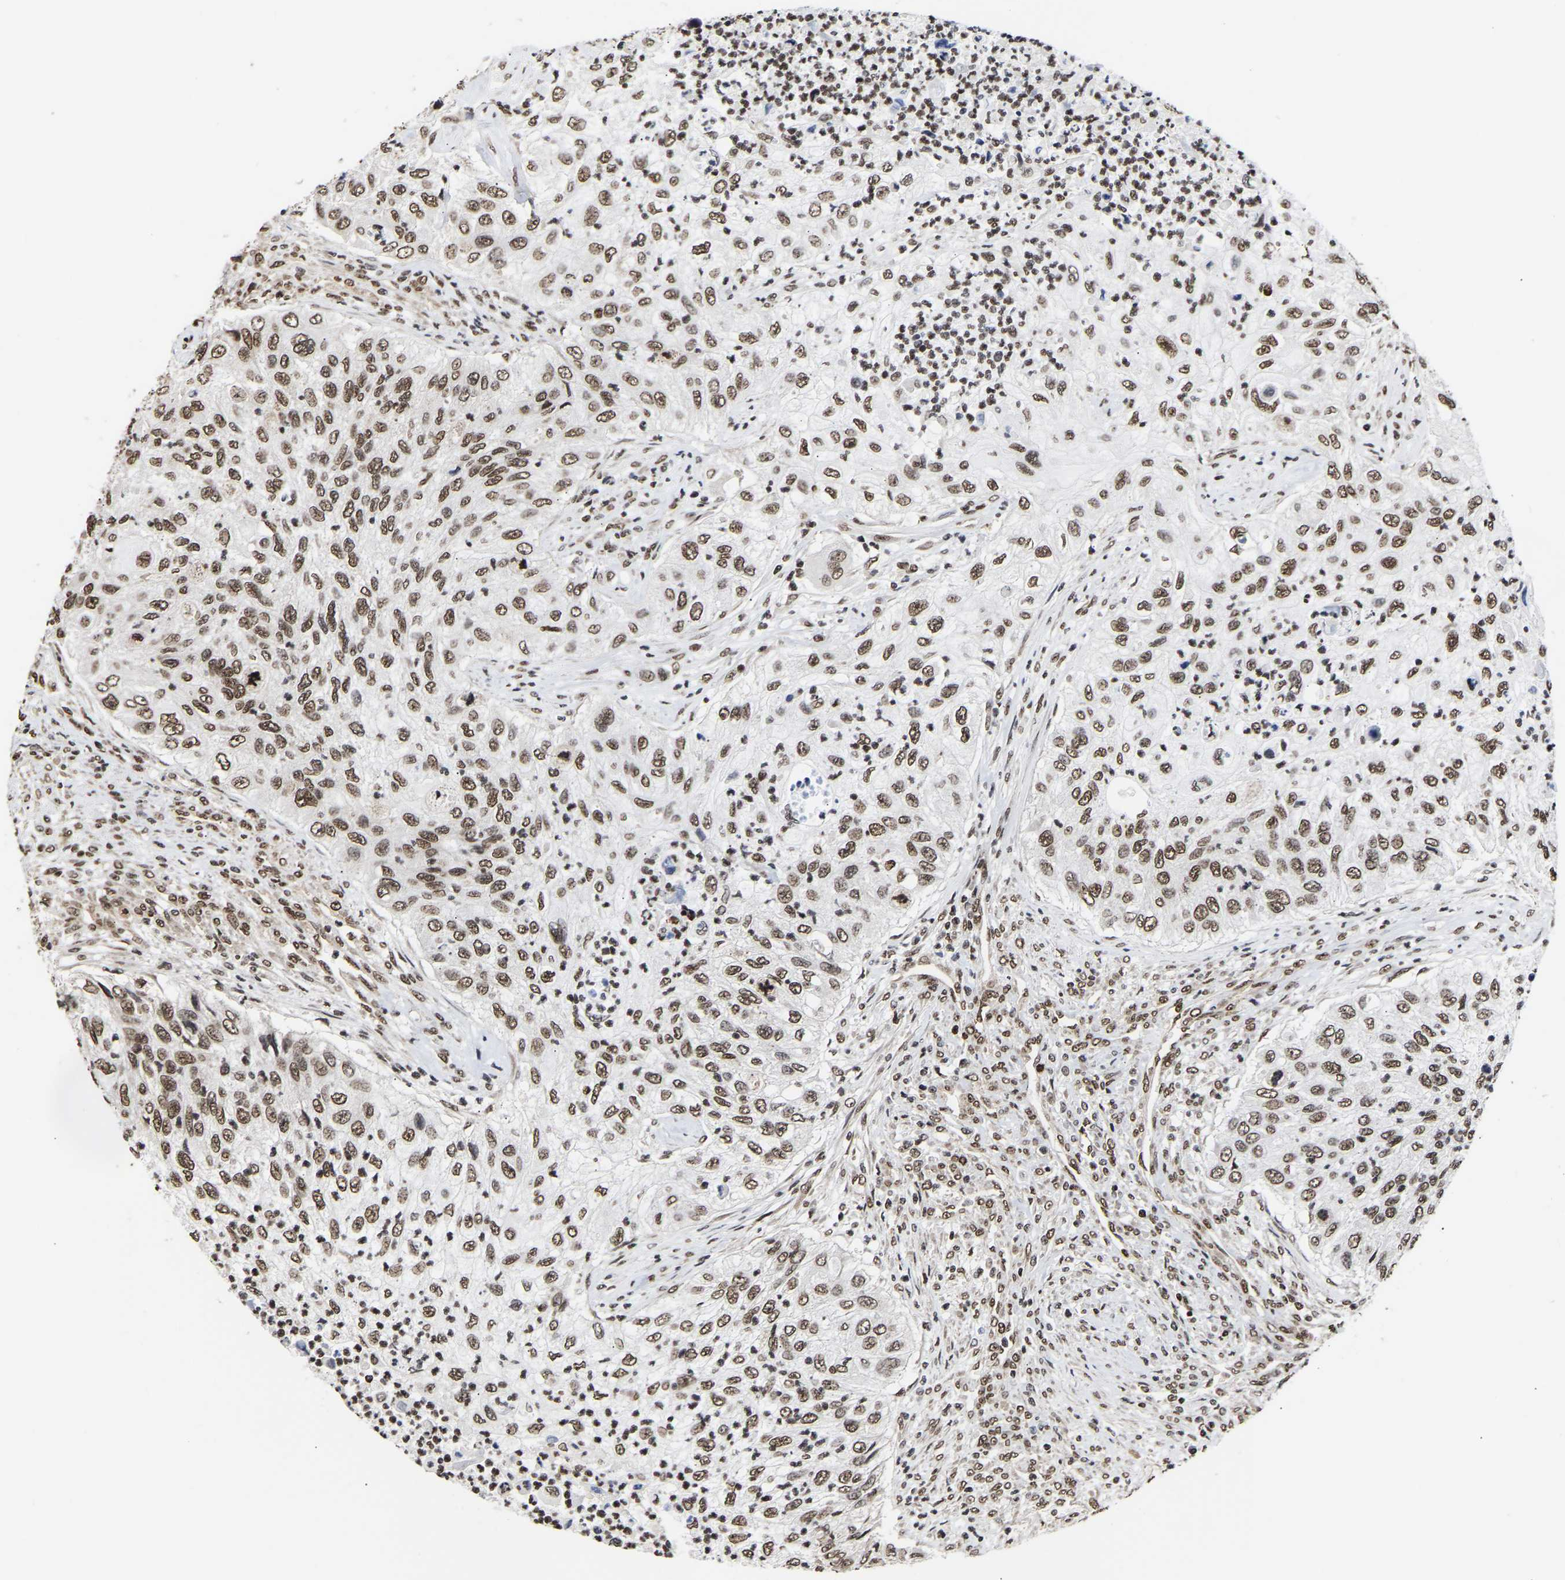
{"staining": {"intensity": "strong", "quantity": ">75%", "location": "nuclear"}, "tissue": "urothelial cancer", "cell_type": "Tumor cells", "image_type": "cancer", "snomed": [{"axis": "morphology", "description": "Urothelial carcinoma, High grade"}, {"axis": "topography", "description": "Urinary bladder"}], "caption": "Human high-grade urothelial carcinoma stained with a brown dye reveals strong nuclear positive positivity in approximately >75% of tumor cells.", "gene": "PSIP1", "patient": {"sex": "female", "age": 60}}